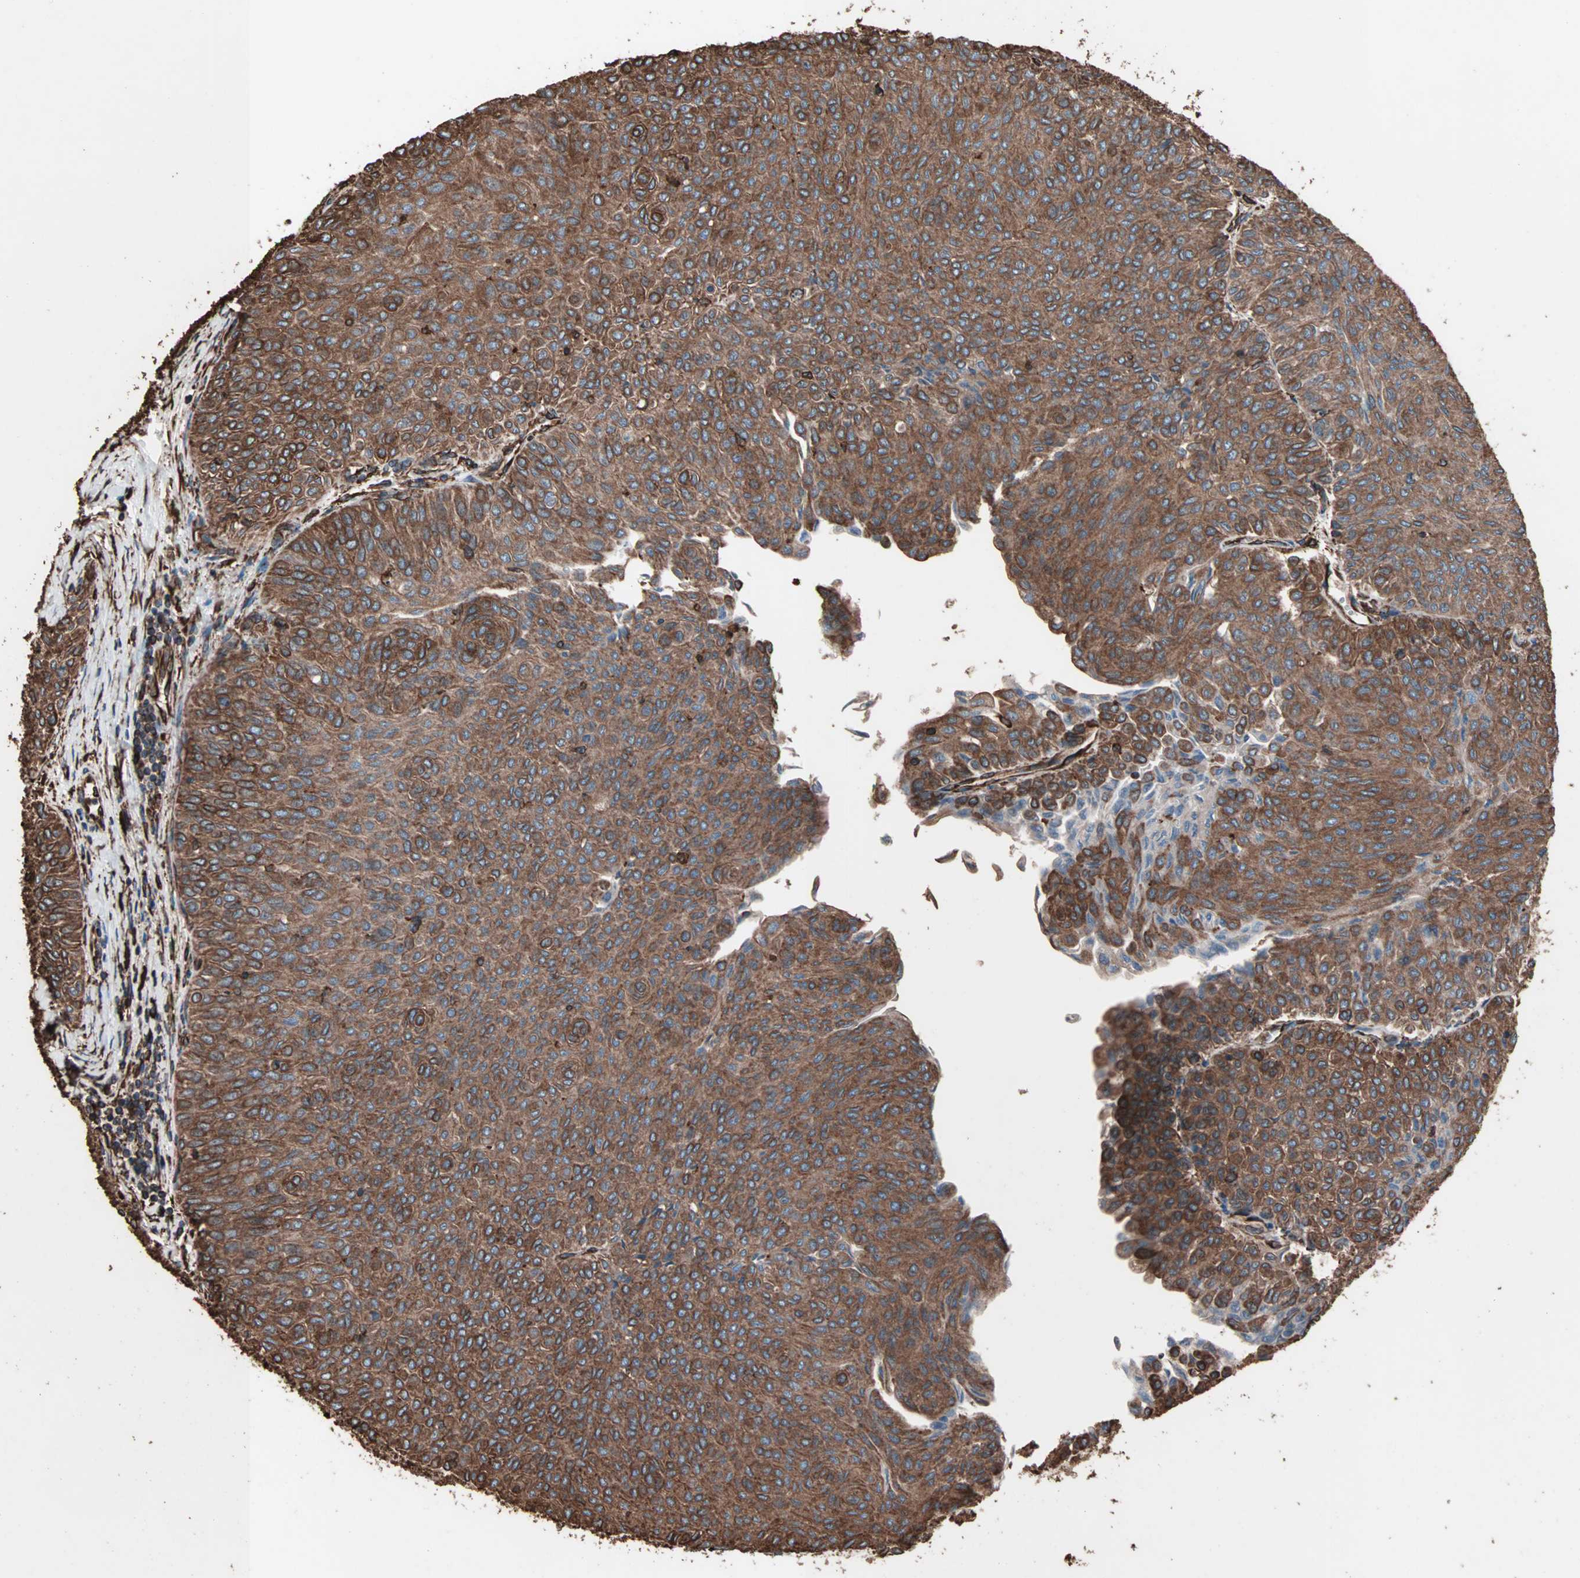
{"staining": {"intensity": "moderate", "quantity": ">75%", "location": "cytoplasmic/membranous"}, "tissue": "urothelial cancer", "cell_type": "Tumor cells", "image_type": "cancer", "snomed": [{"axis": "morphology", "description": "Urothelial carcinoma, Low grade"}, {"axis": "topography", "description": "Urinary bladder"}], "caption": "Immunohistochemistry (IHC) staining of low-grade urothelial carcinoma, which displays medium levels of moderate cytoplasmic/membranous expression in about >75% of tumor cells indicating moderate cytoplasmic/membranous protein positivity. The staining was performed using DAB (brown) for protein detection and nuclei were counterstained in hematoxylin (blue).", "gene": "HSP90B1", "patient": {"sex": "male", "age": 78}}